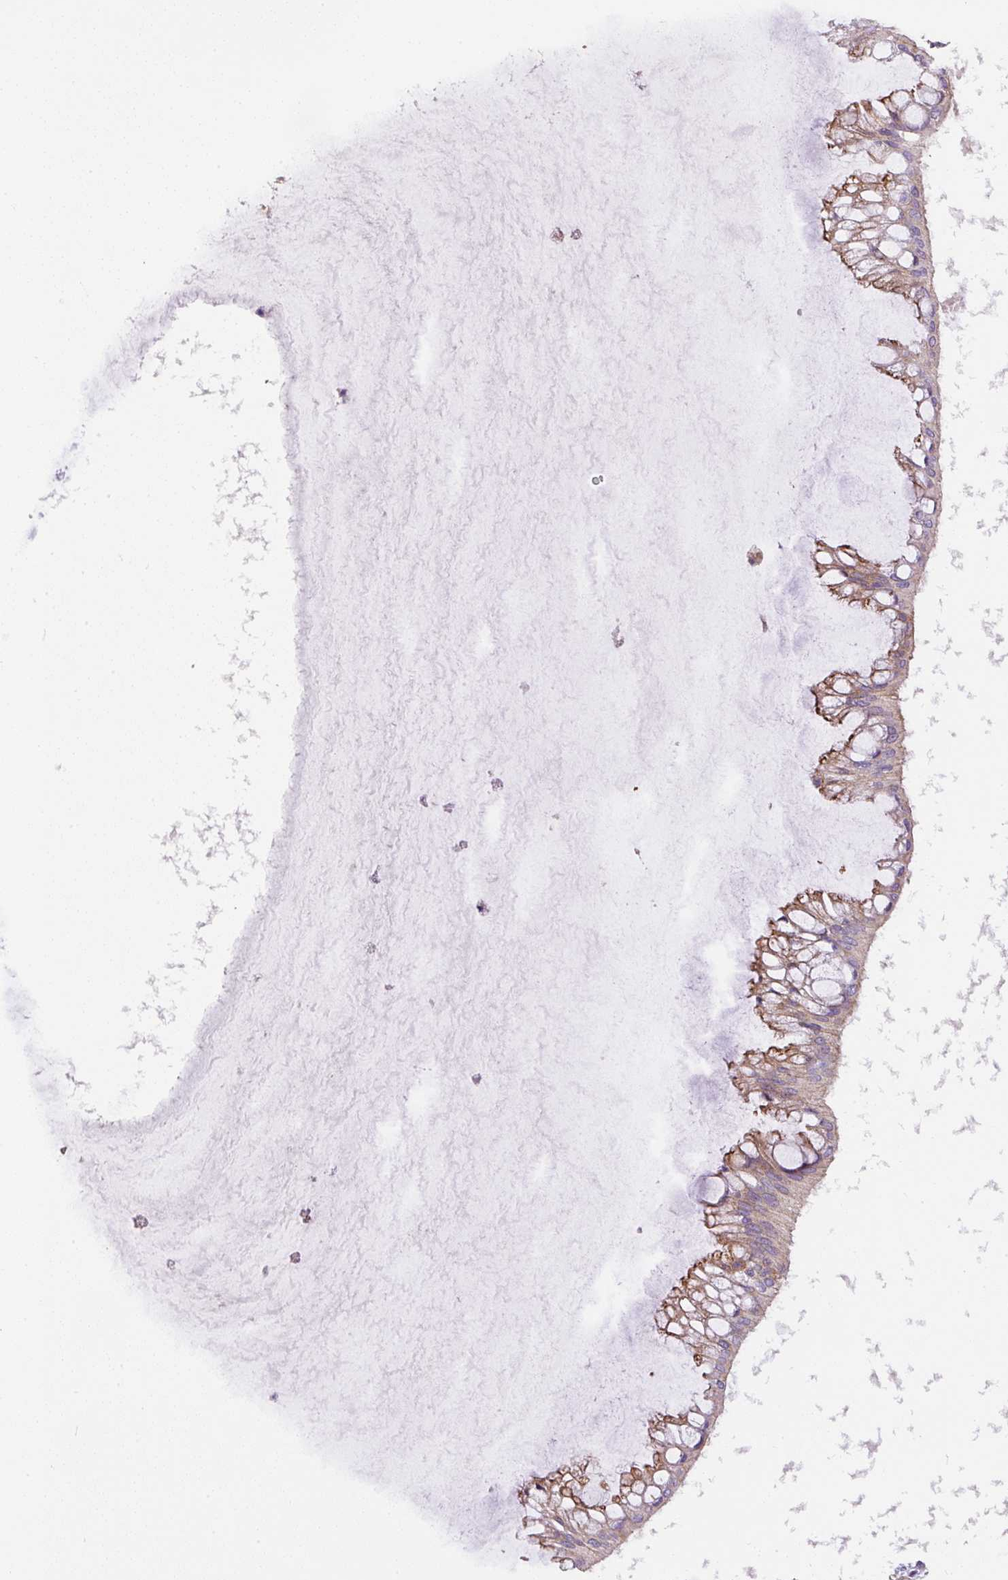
{"staining": {"intensity": "moderate", "quantity": "25%-75%", "location": "cytoplasmic/membranous"}, "tissue": "ovarian cancer", "cell_type": "Tumor cells", "image_type": "cancer", "snomed": [{"axis": "morphology", "description": "Cystadenocarcinoma, mucinous, NOS"}, {"axis": "topography", "description": "Ovary"}], "caption": "The micrograph displays staining of ovarian mucinous cystadenocarcinoma, revealing moderate cytoplasmic/membranous protein positivity (brown color) within tumor cells.", "gene": "NDUFAF2", "patient": {"sex": "female", "age": 73}}